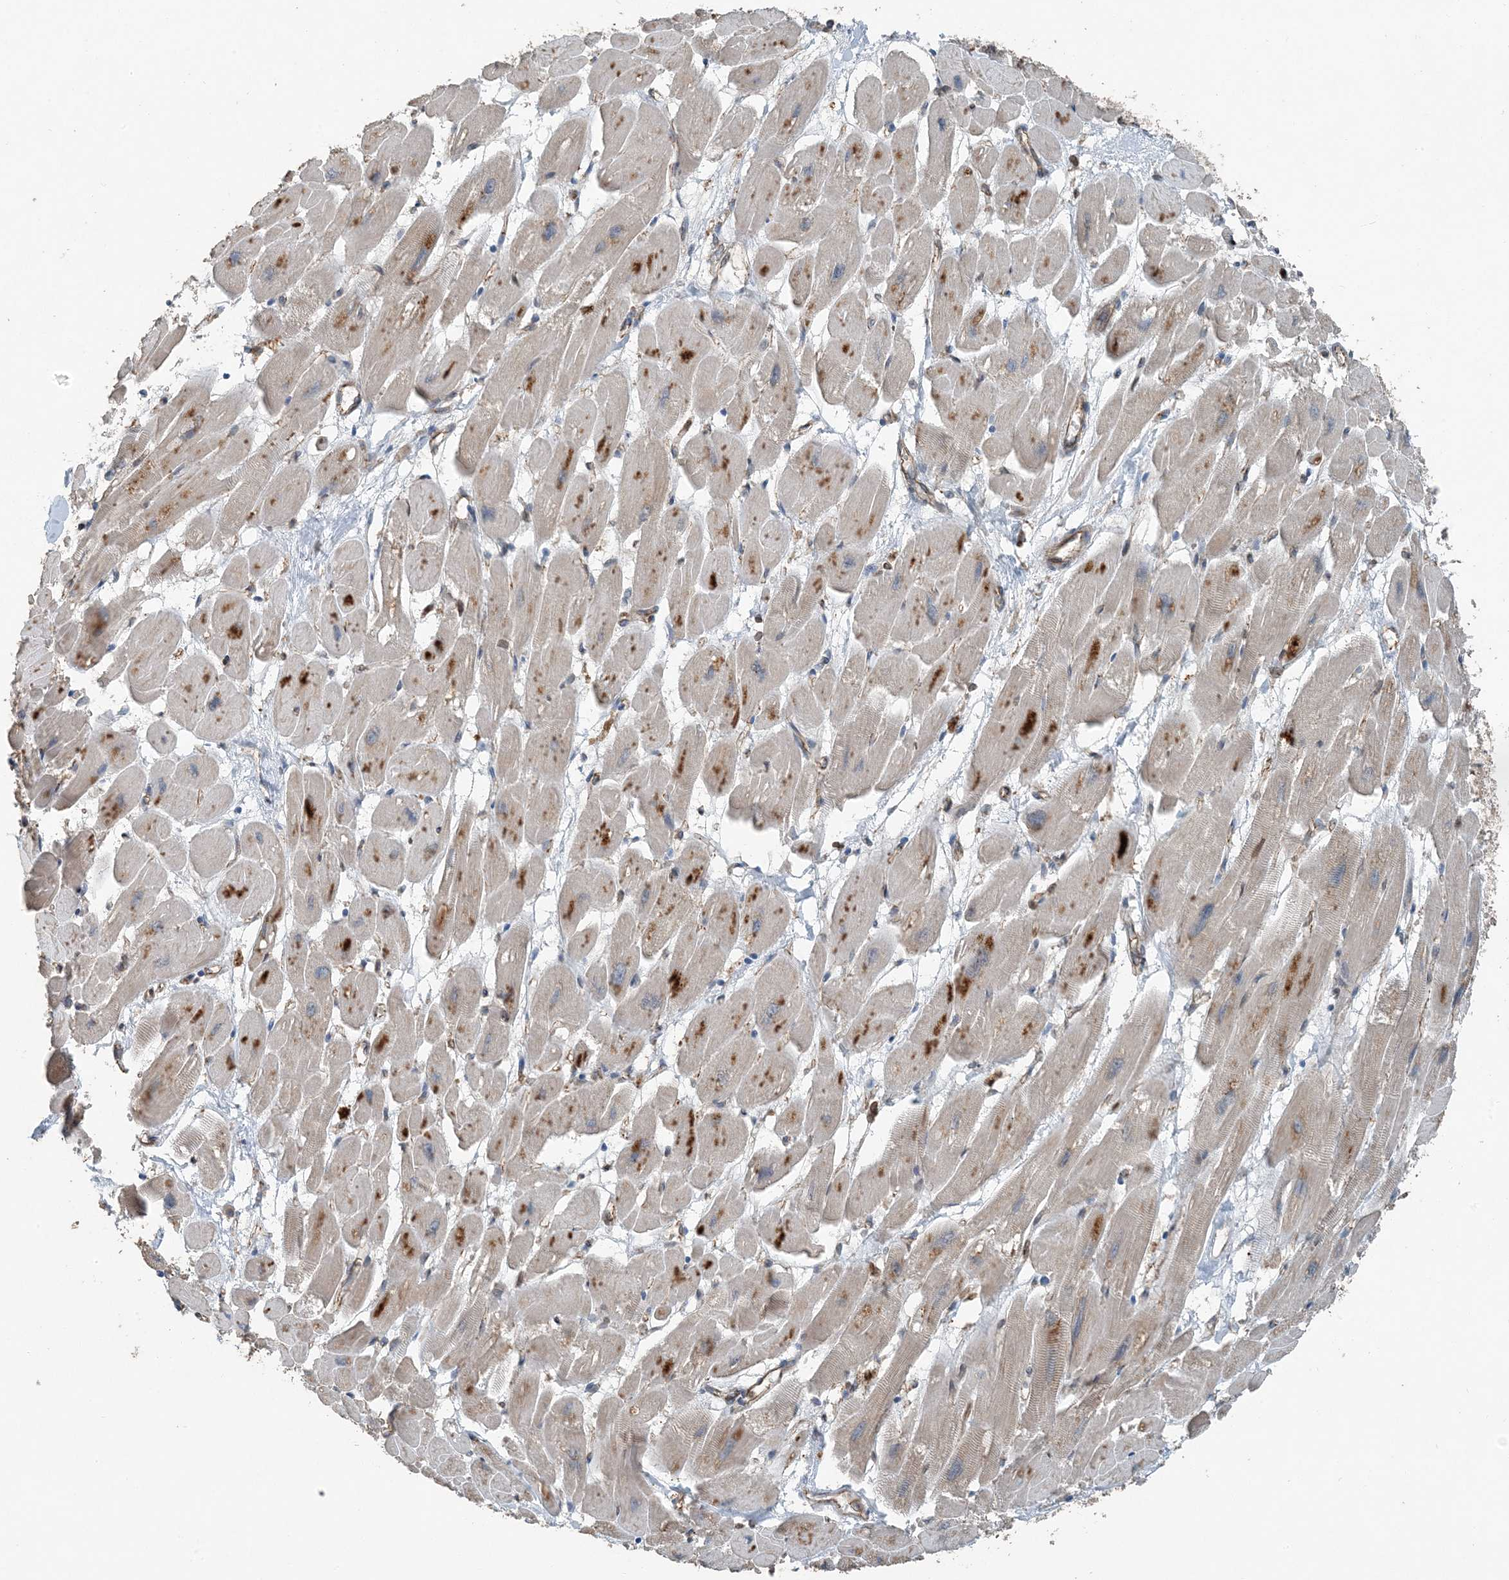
{"staining": {"intensity": "moderate", "quantity": "25%-75%", "location": "cytoplasmic/membranous,nuclear"}, "tissue": "heart muscle", "cell_type": "Cardiomyocytes", "image_type": "normal", "snomed": [{"axis": "morphology", "description": "Normal tissue, NOS"}, {"axis": "topography", "description": "Heart"}], "caption": "Human heart muscle stained with a brown dye reveals moderate cytoplasmic/membranous,nuclear positive expression in approximately 25%-75% of cardiomyocytes.", "gene": "ZFAND2B", "patient": {"sex": "female", "age": 54}}